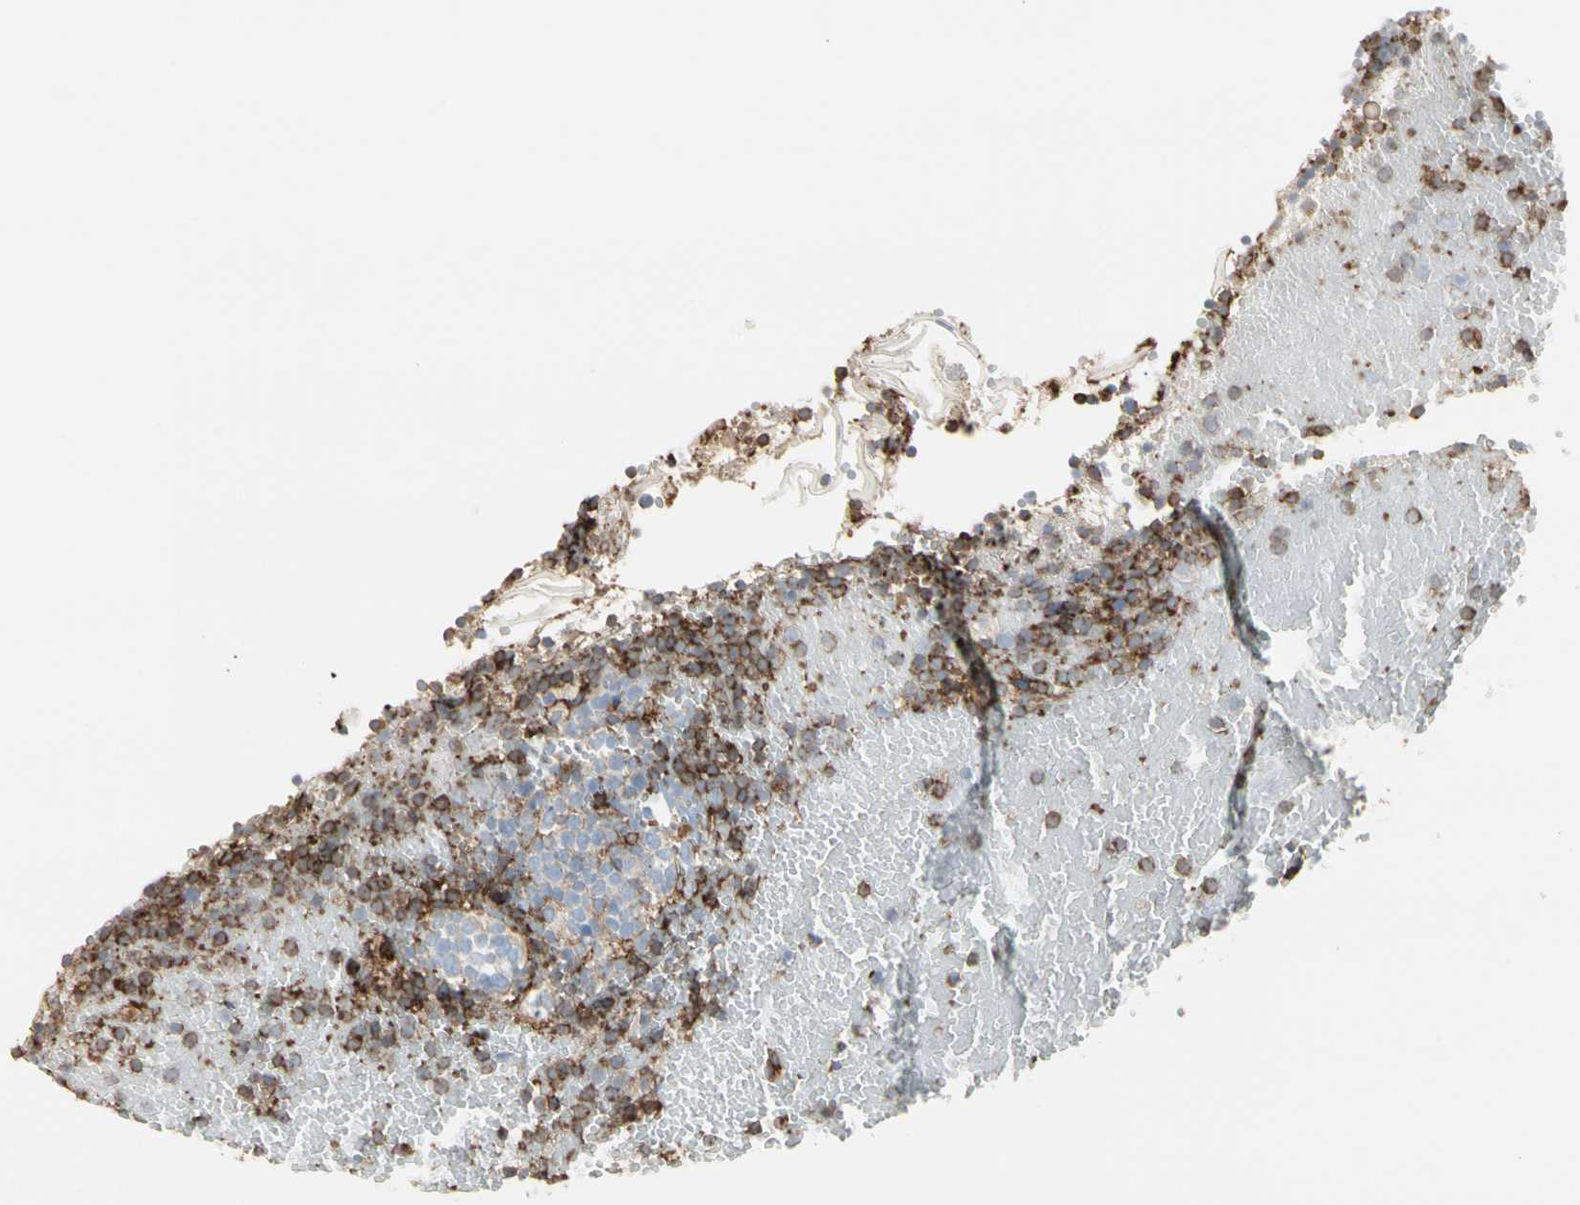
{"staining": {"intensity": "strong", "quantity": ">75%", "location": "cytoplasmic/membranous"}, "tissue": "tonsil", "cell_type": "Non-germinal center cells", "image_type": "normal", "snomed": [{"axis": "morphology", "description": "Normal tissue, NOS"}, {"axis": "topography", "description": "Tonsil"}], "caption": "Unremarkable tonsil reveals strong cytoplasmic/membranous expression in about >75% of non-germinal center cells The staining is performed using DAB (3,3'-diaminobenzidine) brown chromogen to label protein expression. The nuclei are counter-stained blue using hematoxylin..", "gene": "CLEC2B", "patient": {"sex": "female", "age": 40}}